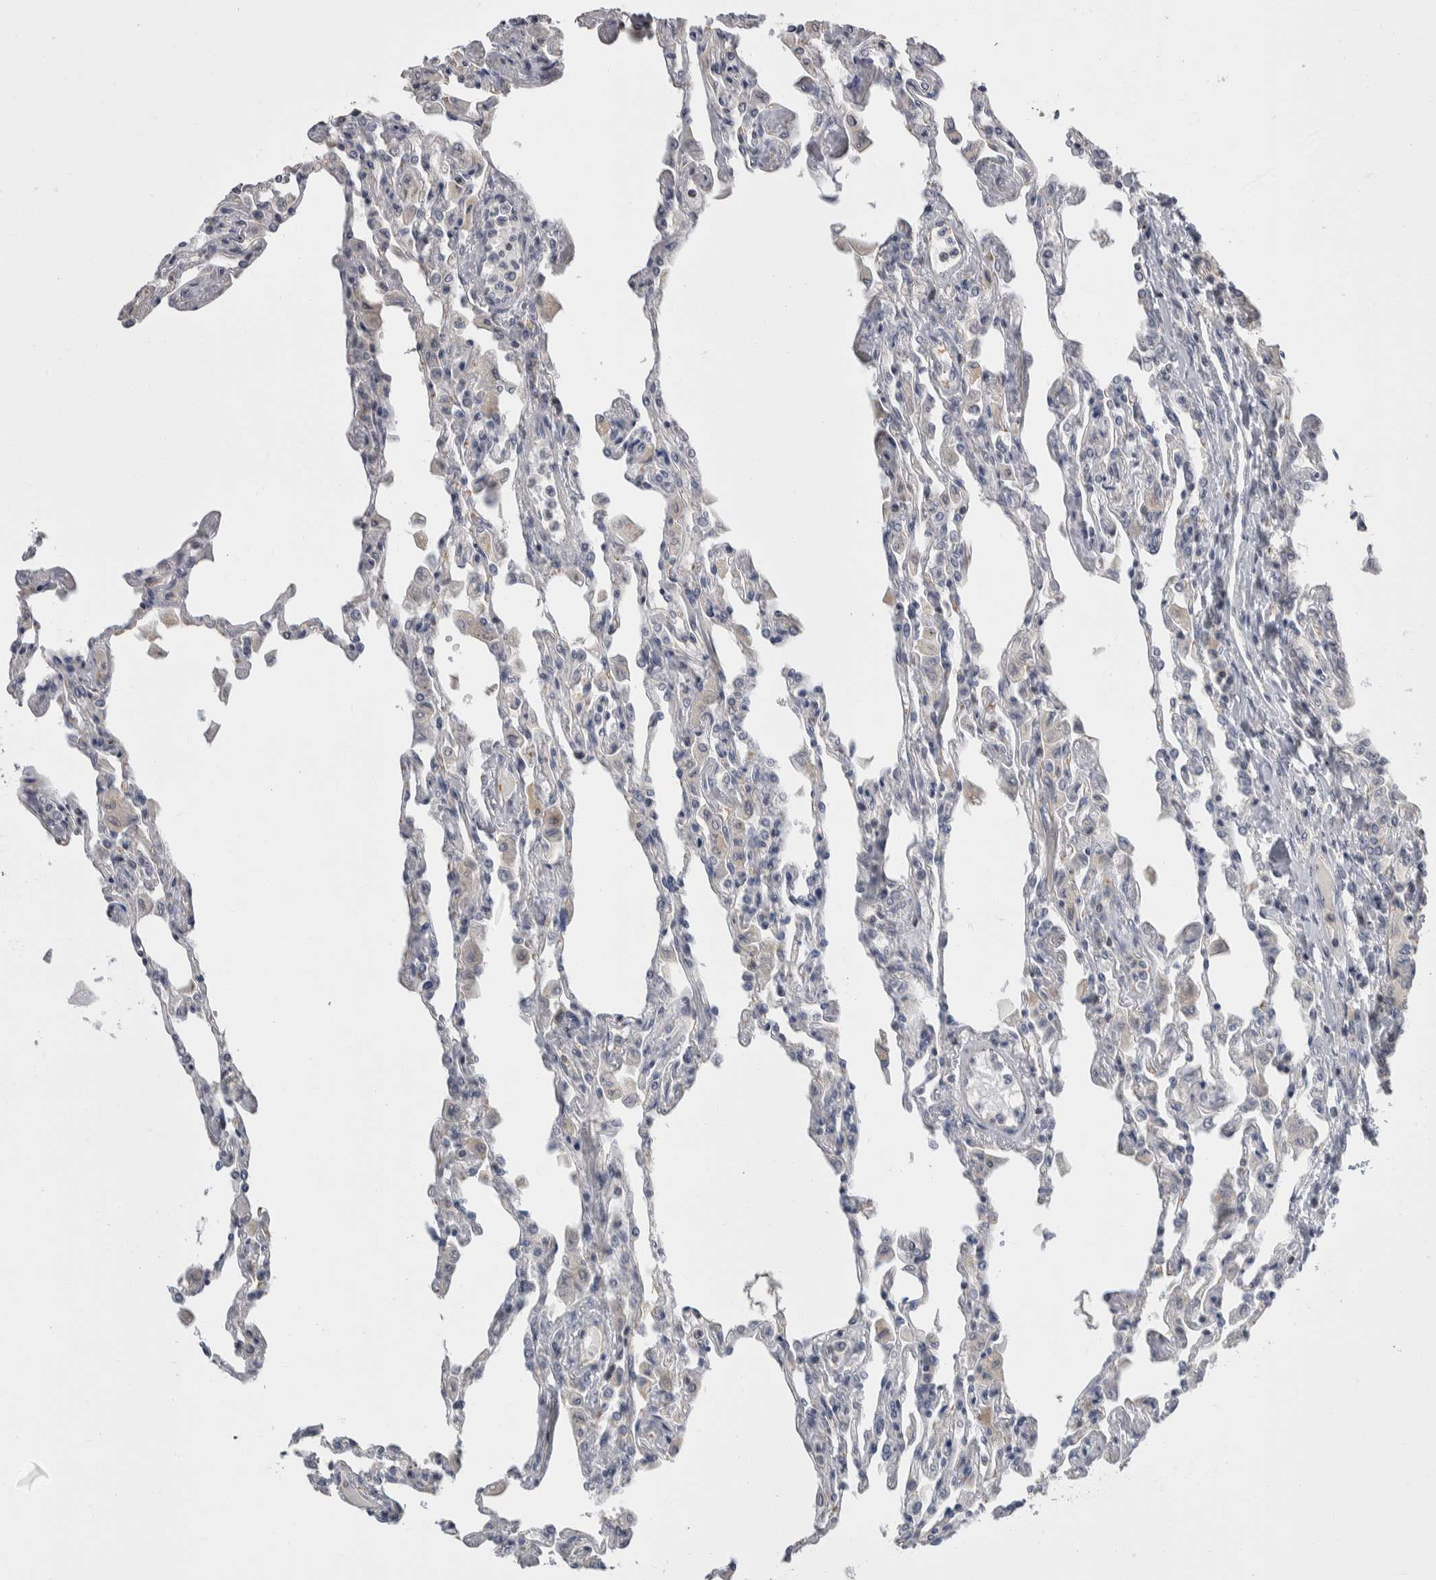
{"staining": {"intensity": "negative", "quantity": "none", "location": "none"}, "tissue": "lung", "cell_type": "Alveolar cells", "image_type": "normal", "snomed": [{"axis": "morphology", "description": "Normal tissue, NOS"}, {"axis": "topography", "description": "Bronchus"}, {"axis": "topography", "description": "Lung"}], "caption": "Alveolar cells are negative for protein expression in unremarkable human lung. (DAB immunohistochemistry (IHC), high magnification).", "gene": "CEP295NL", "patient": {"sex": "female", "age": 49}}